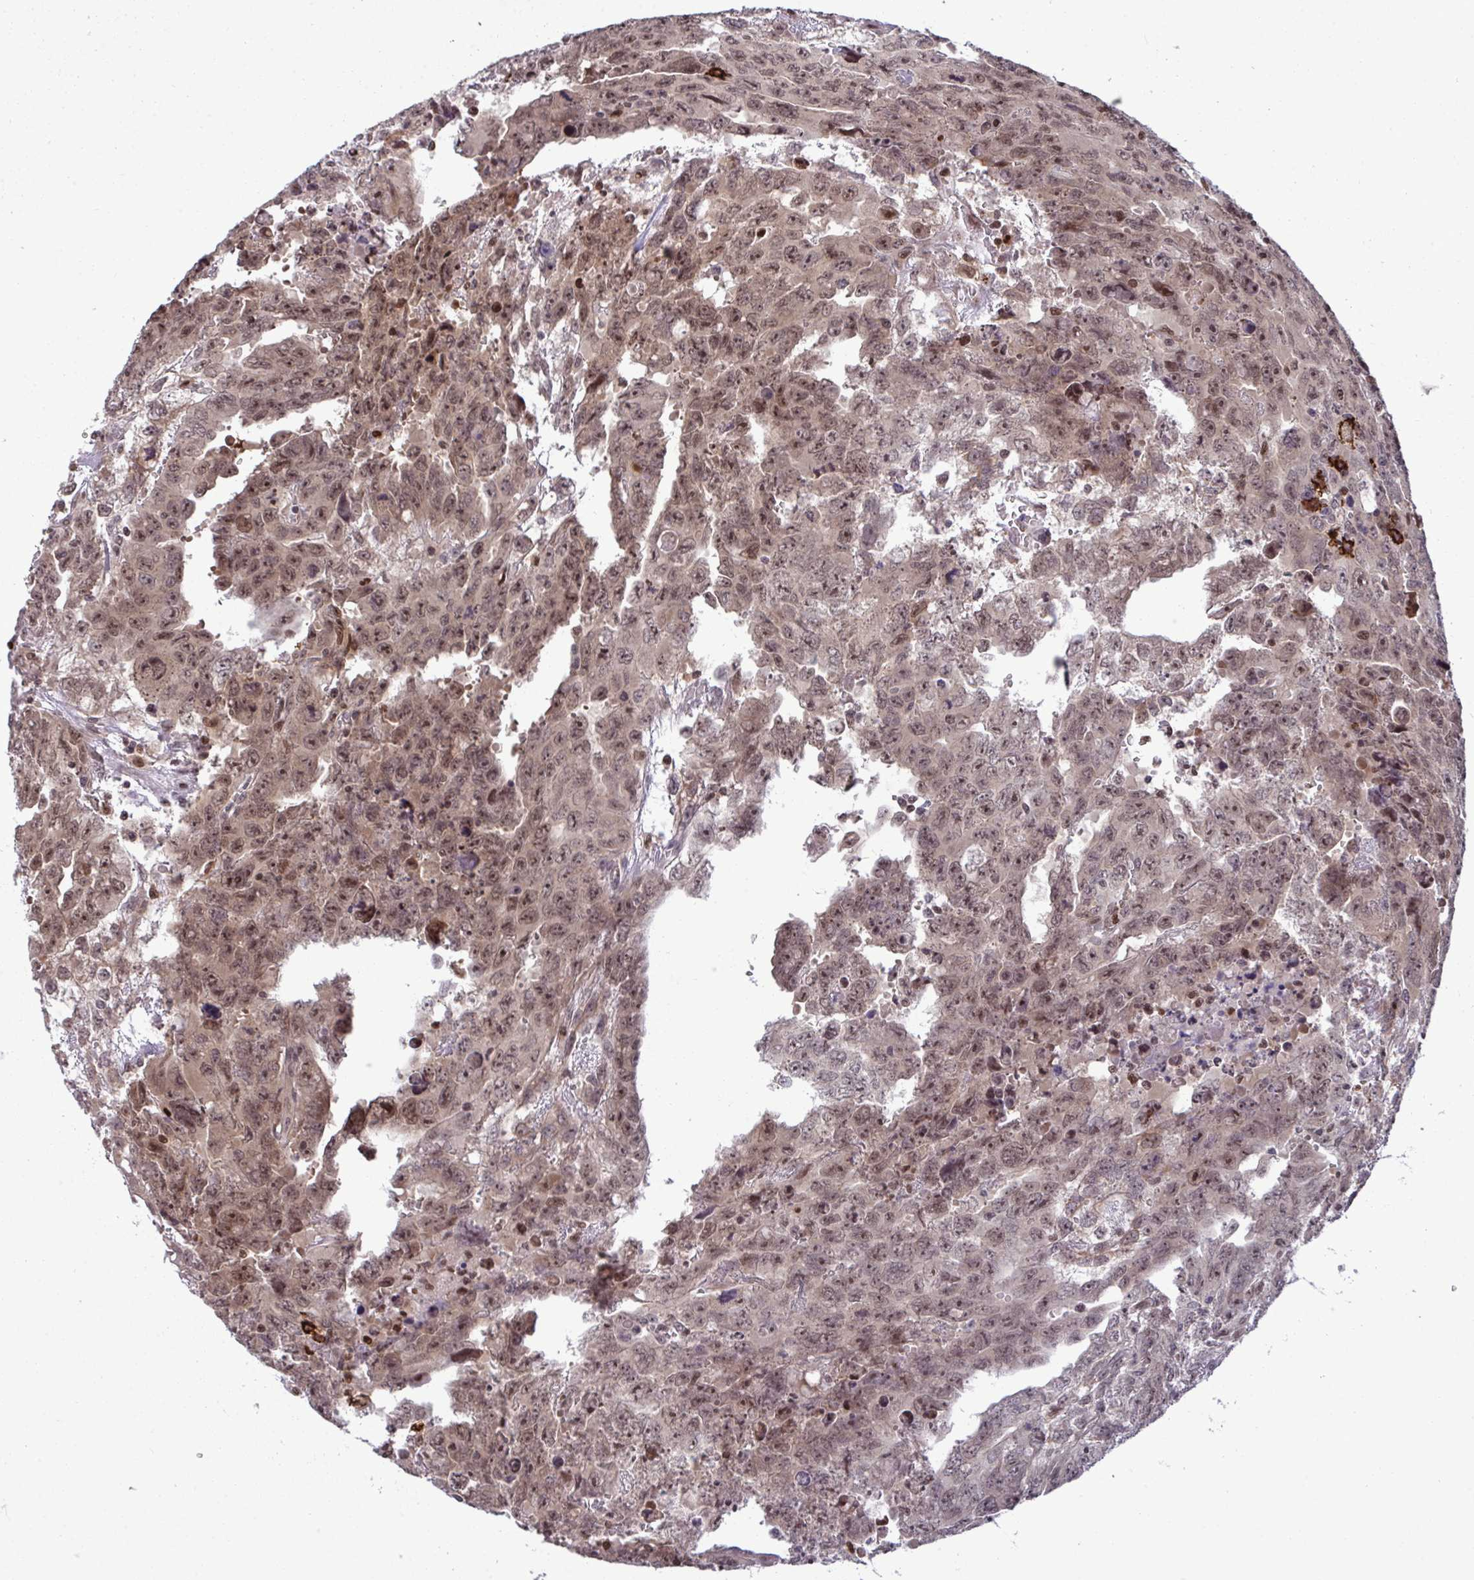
{"staining": {"intensity": "moderate", "quantity": ">75%", "location": "nuclear"}, "tissue": "testis cancer", "cell_type": "Tumor cells", "image_type": "cancer", "snomed": [{"axis": "morphology", "description": "Carcinoma, Embryonal, NOS"}, {"axis": "topography", "description": "Testis"}], "caption": "This photomicrograph demonstrates embryonal carcinoma (testis) stained with immunohistochemistry (IHC) to label a protein in brown. The nuclear of tumor cells show moderate positivity for the protein. Nuclei are counter-stained blue.", "gene": "UXT", "patient": {"sex": "male", "age": 24}}